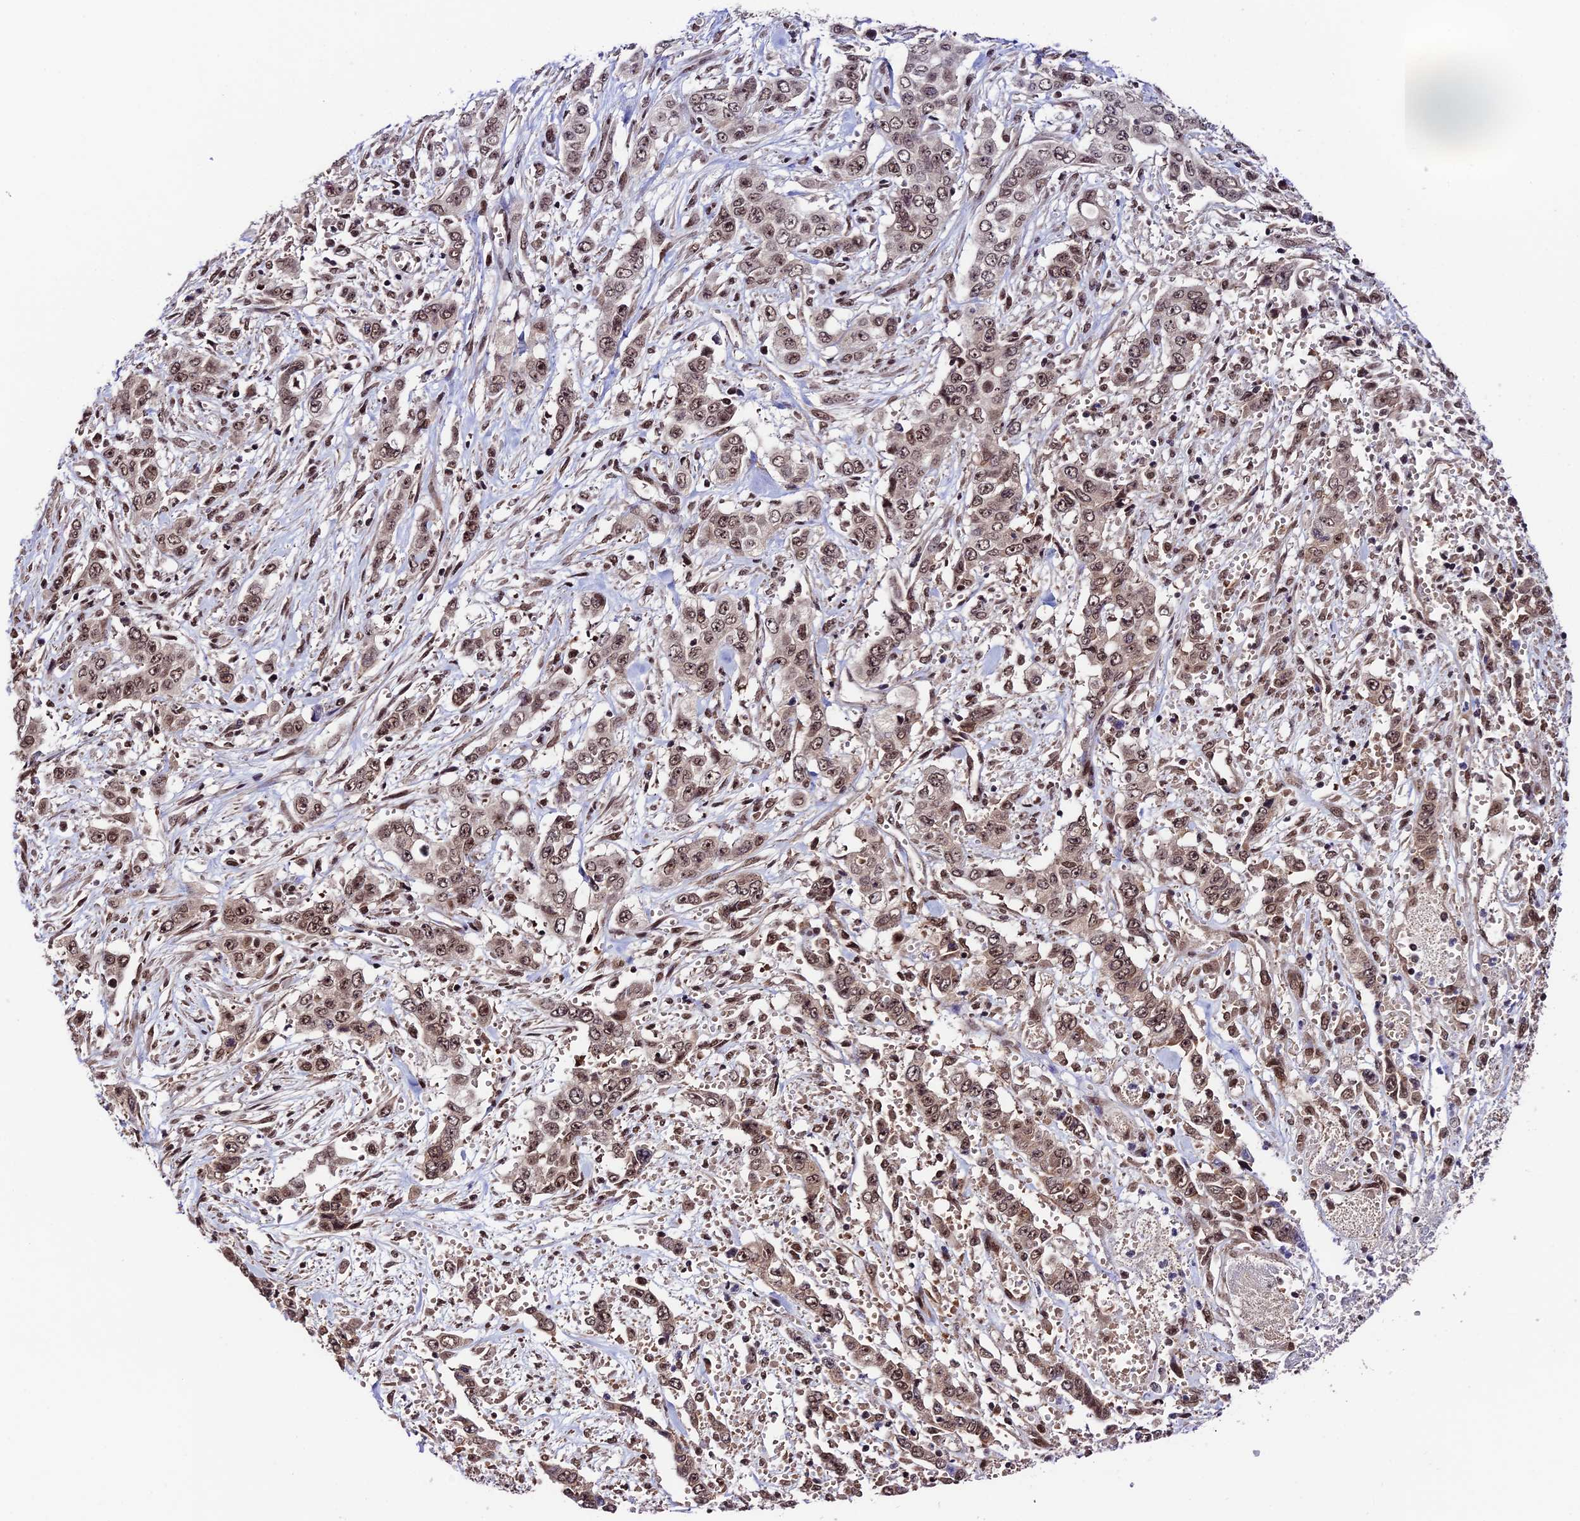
{"staining": {"intensity": "moderate", "quantity": ">75%", "location": "nuclear"}, "tissue": "stomach cancer", "cell_type": "Tumor cells", "image_type": "cancer", "snomed": [{"axis": "morphology", "description": "Normal tissue, NOS"}, {"axis": "morphology", "description": "Adenocarcinoma, NOS"}, {"axis": "topography", "description": "Stomach"}], "caption": "Protein staining reveals moderate nuclear staining in approximately >75% of tumor cells in stomach cancer.", "gene": "RBM42", "patient": {"sex": "female", "age": 64}}